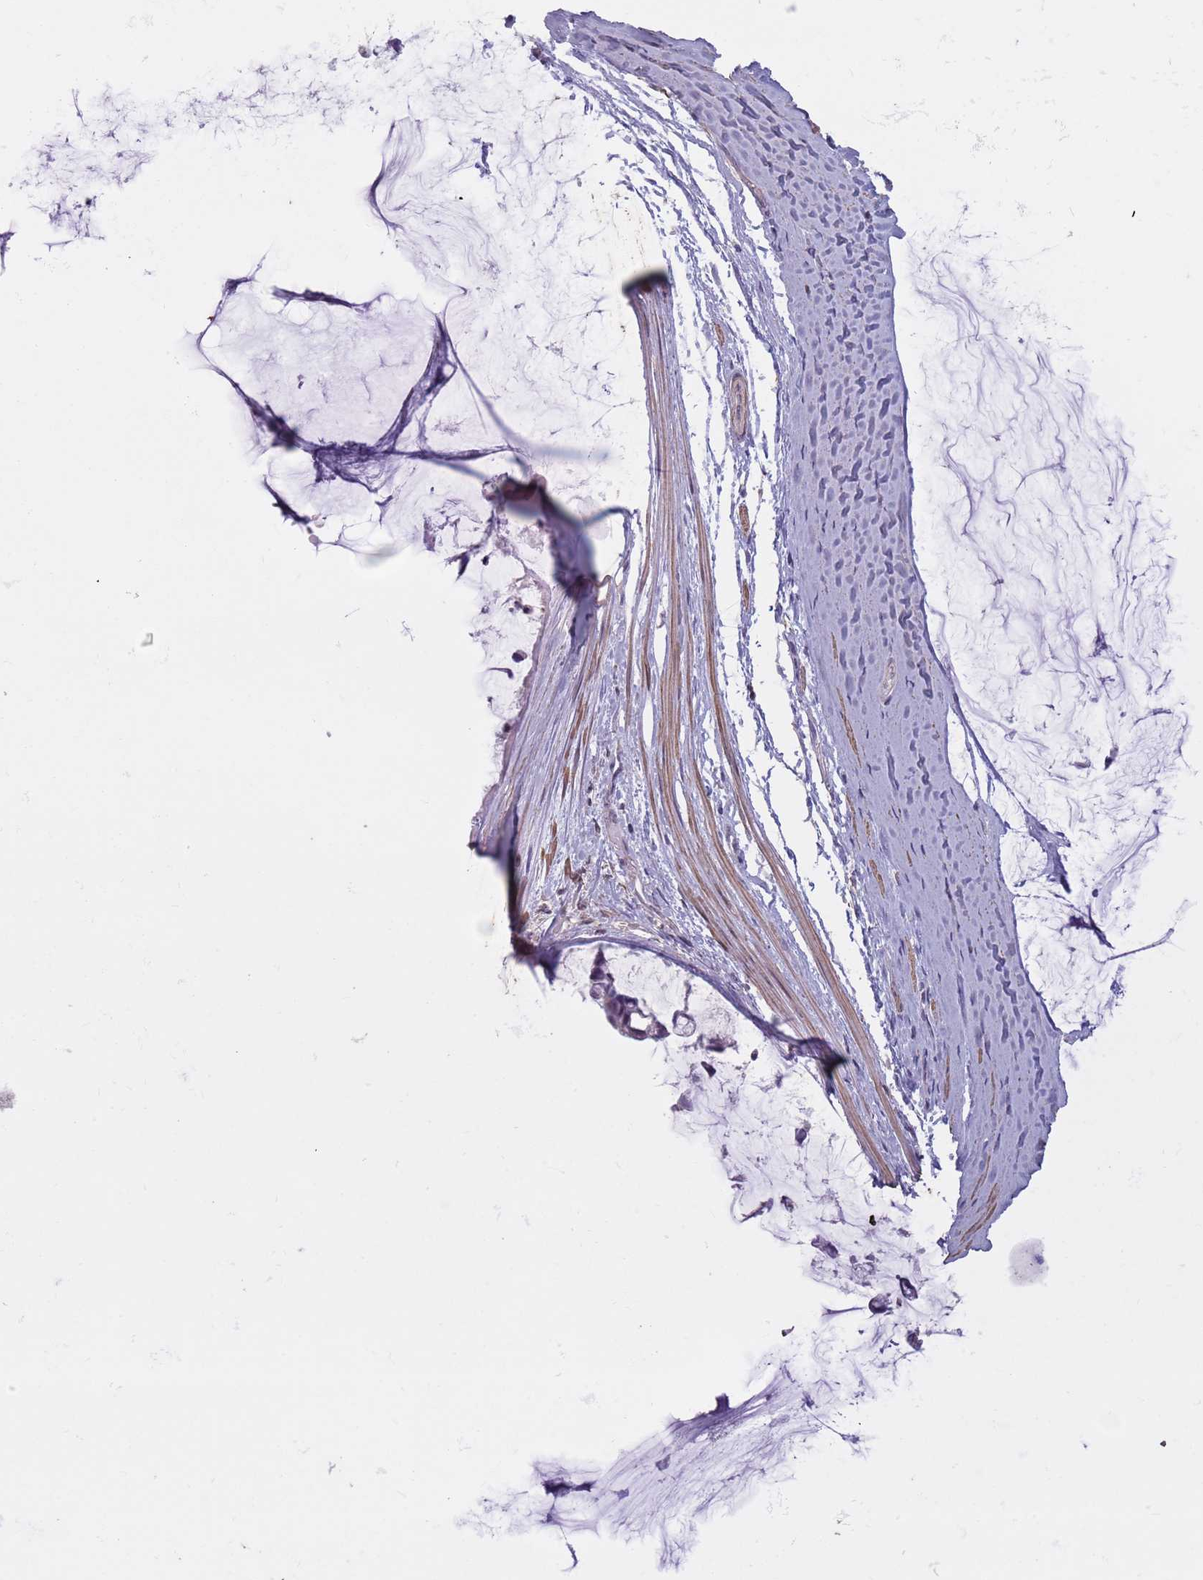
{"staining": {"intensity": "negative", "quantity": "none", "location": "none"}, "tissue": "ovarian cancer", "cell_type": "Tumor cells", "image_type": "cancer", "snomed": [{"axis": "morphology", "description": "Cystadenocarcinoma, mucinous, NOS"}, {"axis": "topography", "description": "Ovary"}], "caption": "Immunohistochemical staining of human ovarian mucinous cystadenocarcinoma shows no significant staining in tumor cells.", "gene": "SUN5", "patient": {"sex": "female", "age": 39}}